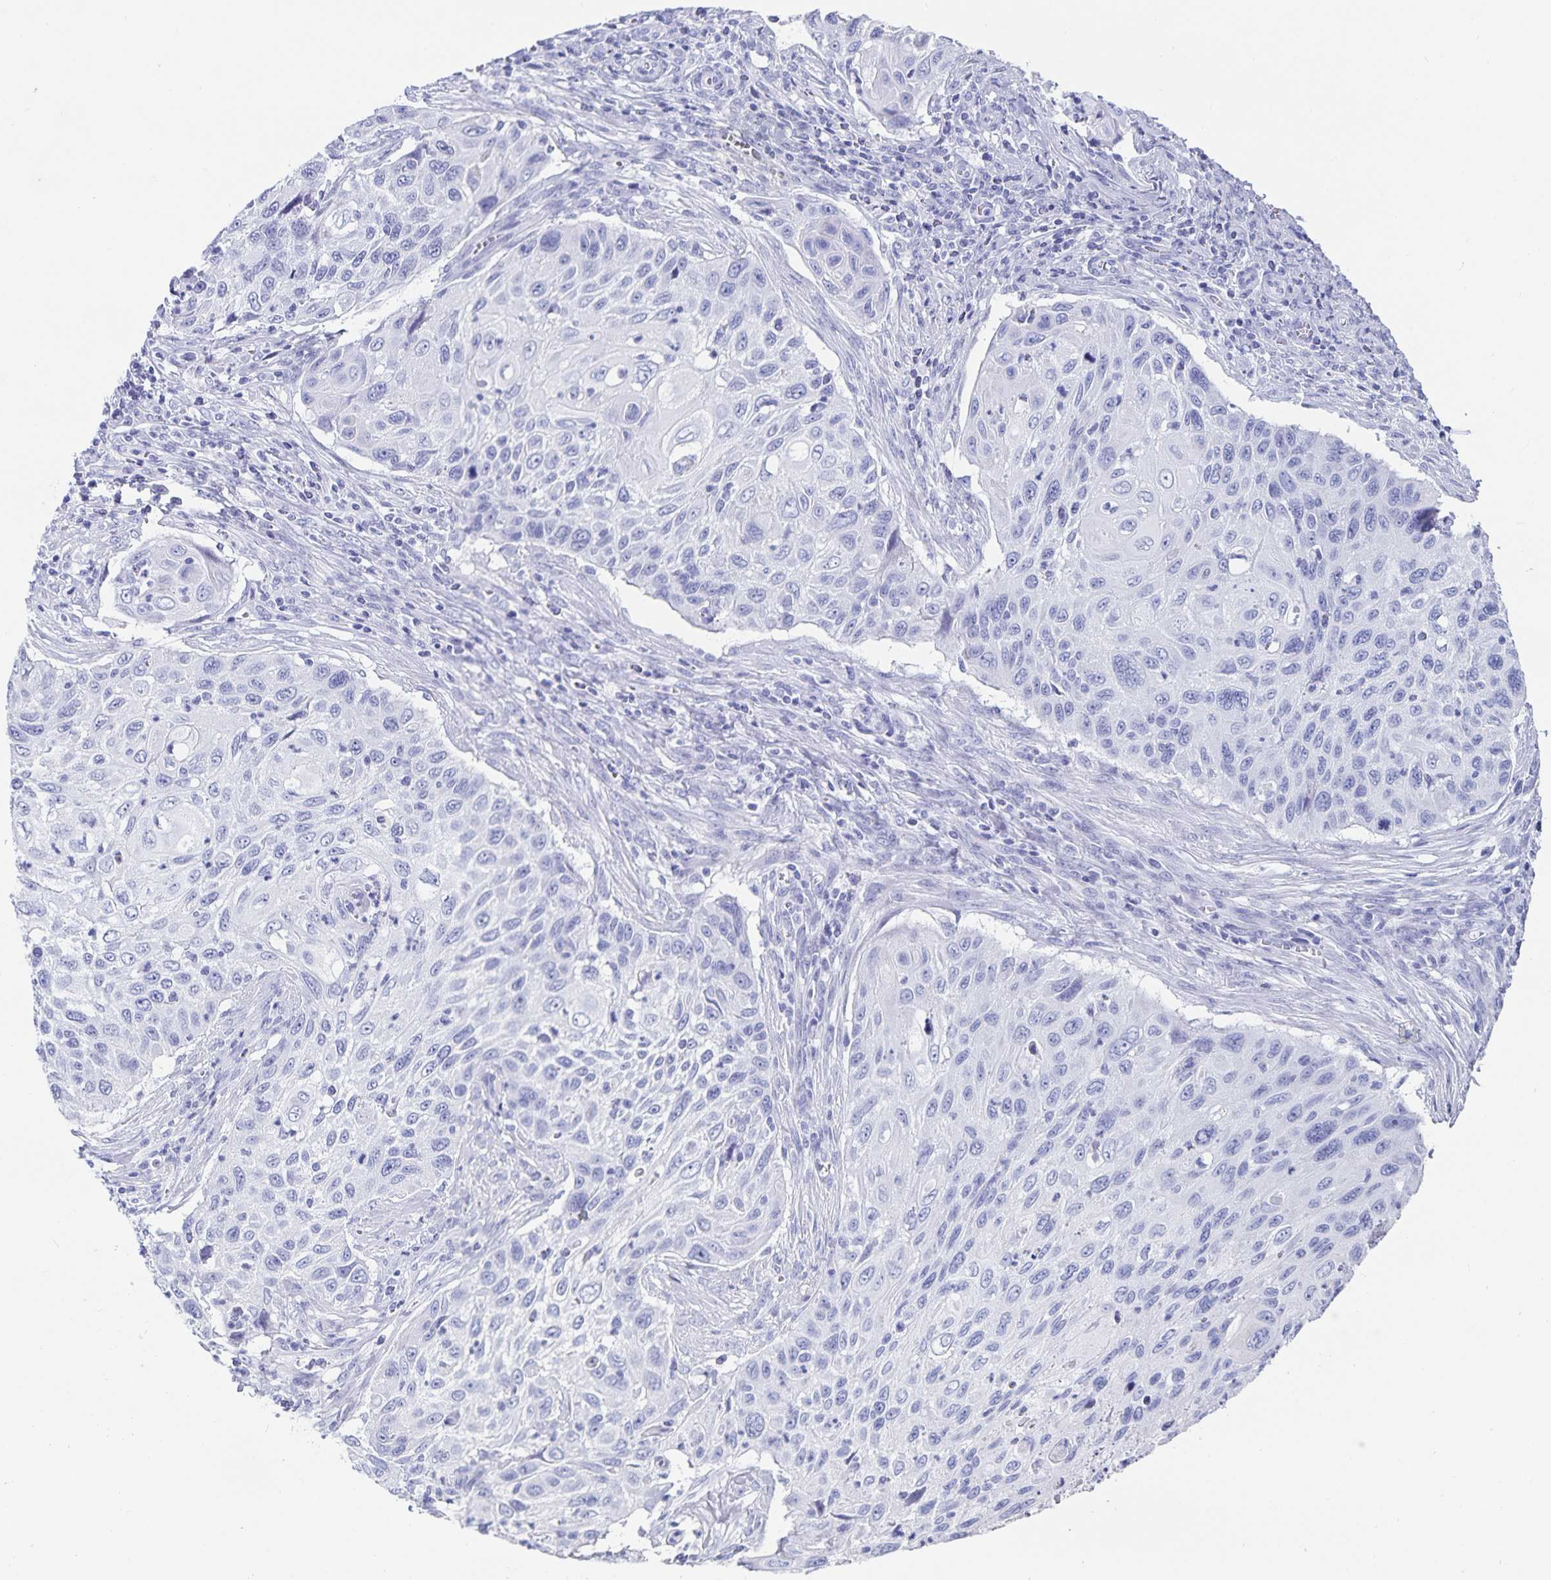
{"staining": {"intensity": "negative", "quantity": "none", "location": "none"}, "tissue": "cervical cancer", "cell_type": "Tumor cells", "image_type": "cancer", "snomed": [{"axis": "morphology", "description": "Squamous cell carcinoma, NOS"}, {"axis": "topography", "description": "Cervix"}], "caption": "An image of human cervical squamous cell carcinoma is negative for staining in tumor cells. (DAB (3,3'-diaminobenzidine) immunohistochemistry visualized using brightfield microscopy, high magnification).", "gene": "C19orf73", "patient": {"sex": "female", "age": 70}}